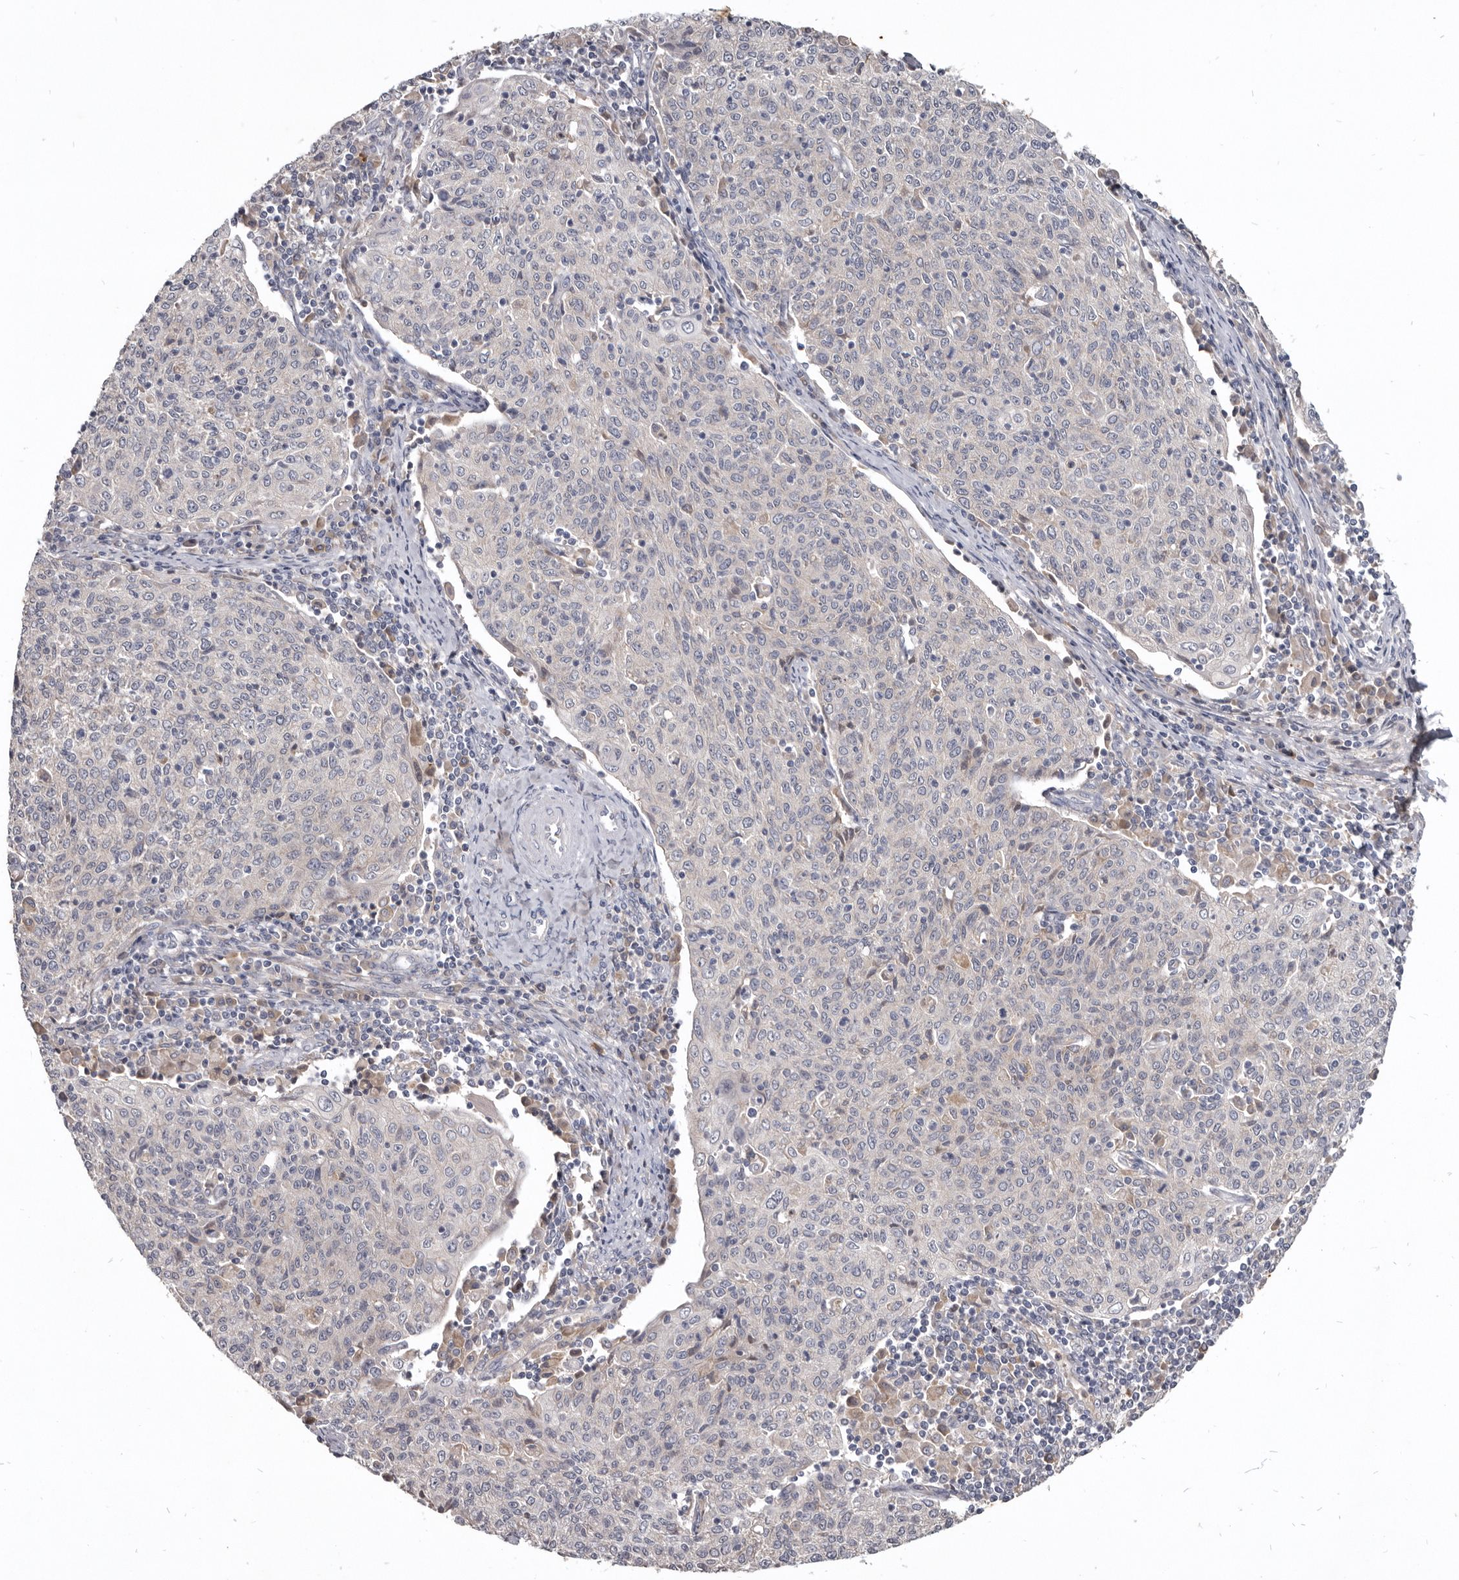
{"staining": {"intensity": "negative", "quantity": "none", "location": "none"}, "tissue": "cervical cancer", "cell_type": "Tumor cells", "image_type": "cancer", "snomed": [{"axis": "morphology", "description": "Squamous cell carcinoma, NOS"}, {"axis": "topography", "description": "Cervix"}], "caption": "Immunohistochemical staining of cervical cancer (squamous cell carcinoma) reveals no significant expression in tumor cells.", "gene": "NENF", "patient": {"sex": "female", "age": 48}}